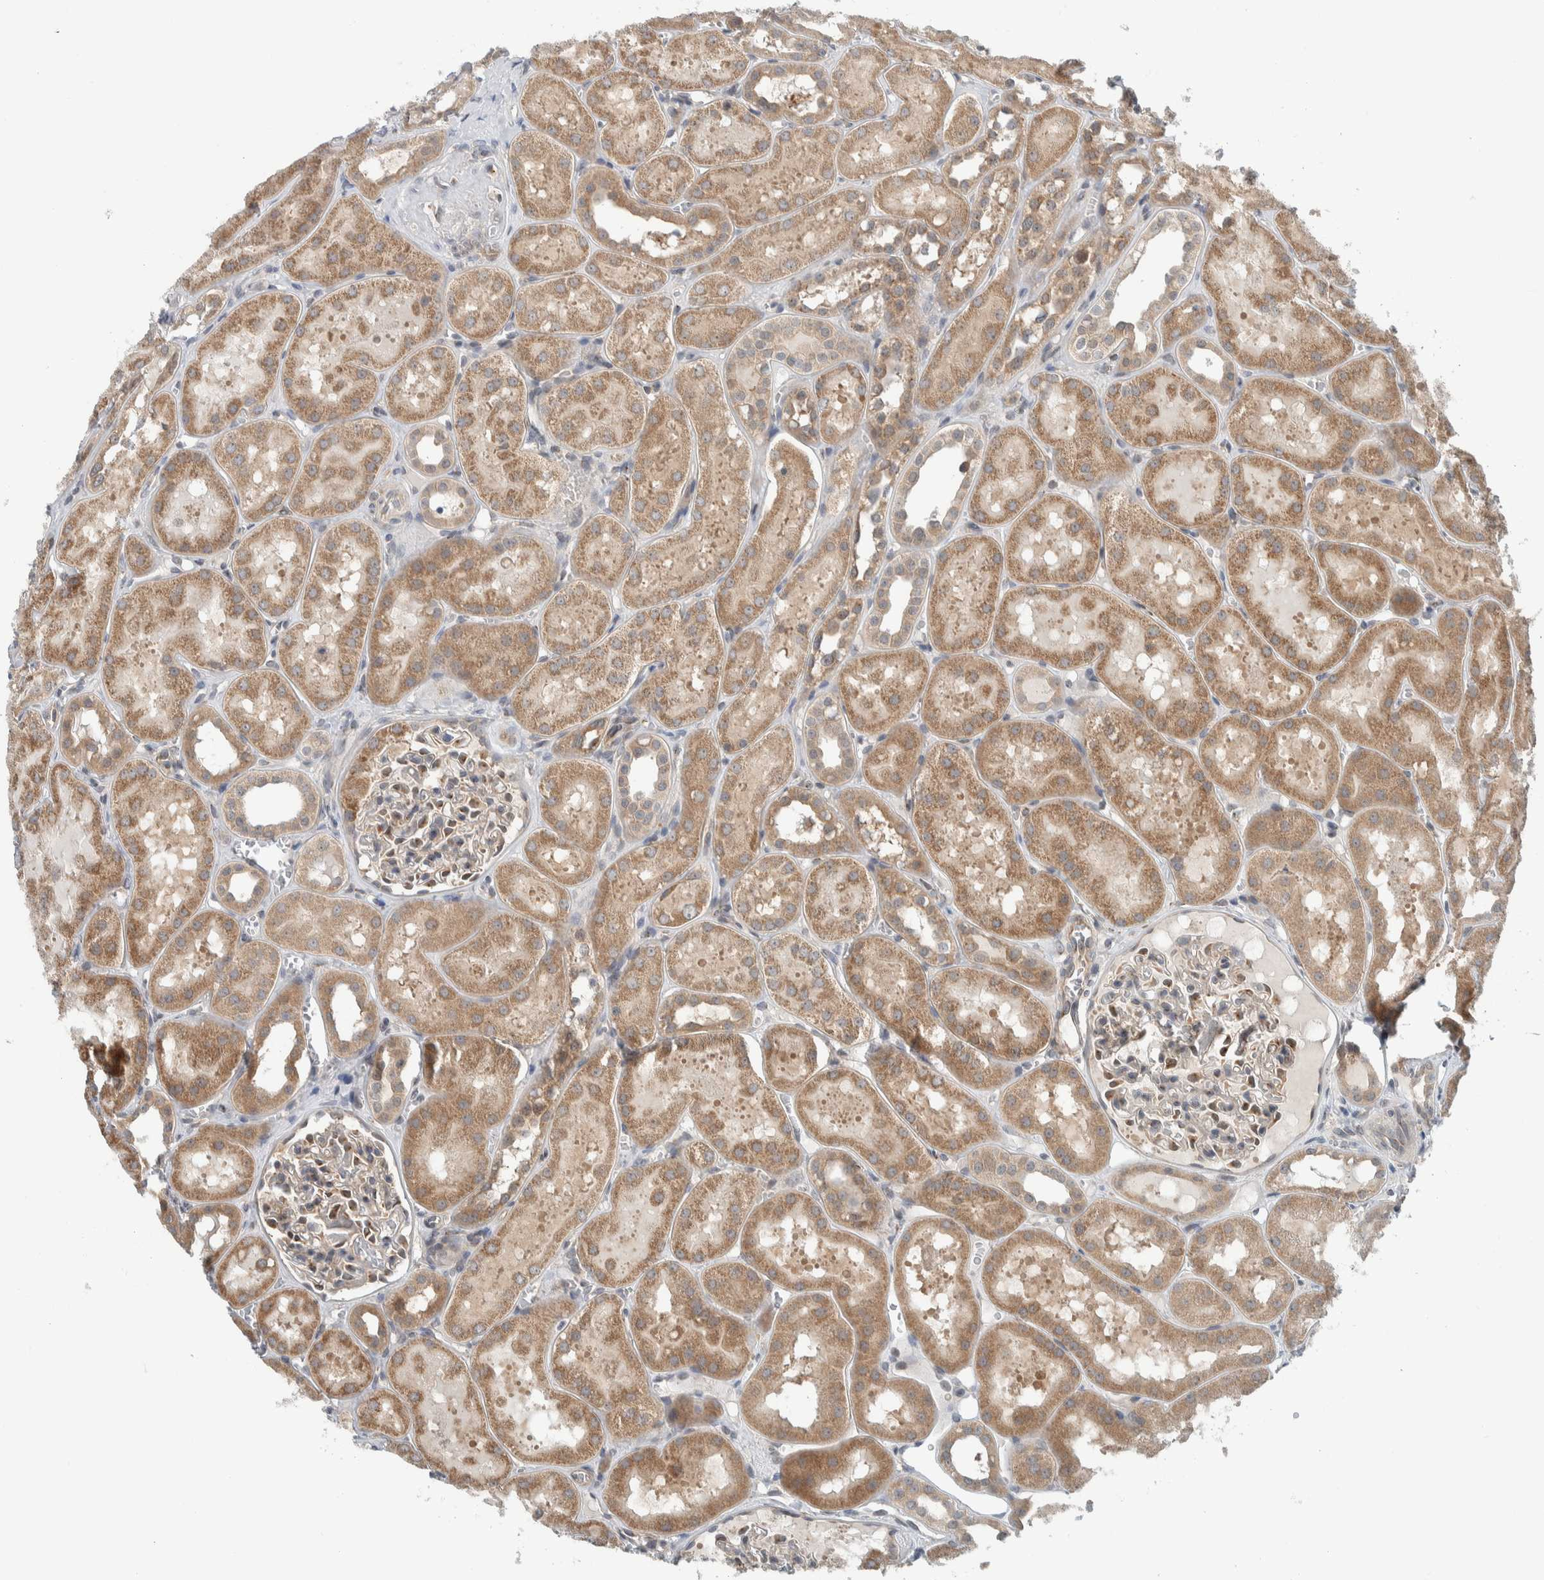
{"staining": {"intensity": "moderate", "quantity": "25%-75%", "location": "cytoplasmic/membranous"}, "tissue": "kidney", "cell_type": "Cells in glomeruli", "image_type": "normal", "snomed": [{"axis": "morphology", "description": "Normal tissue, NOS"}, {"axis": "topography", "description": "Kidney"}, {"axis": "topography", "description": "Urinary bladder"}], "caption": "Moderate cytoplasmic/membranous staining for a protein is seen in approximately 25%-75% of cells in glomeruli of unremarkable kidney using immunohistochemistry.", "gene": "RERE", "patient": {"sex": "male", "age": 16}}